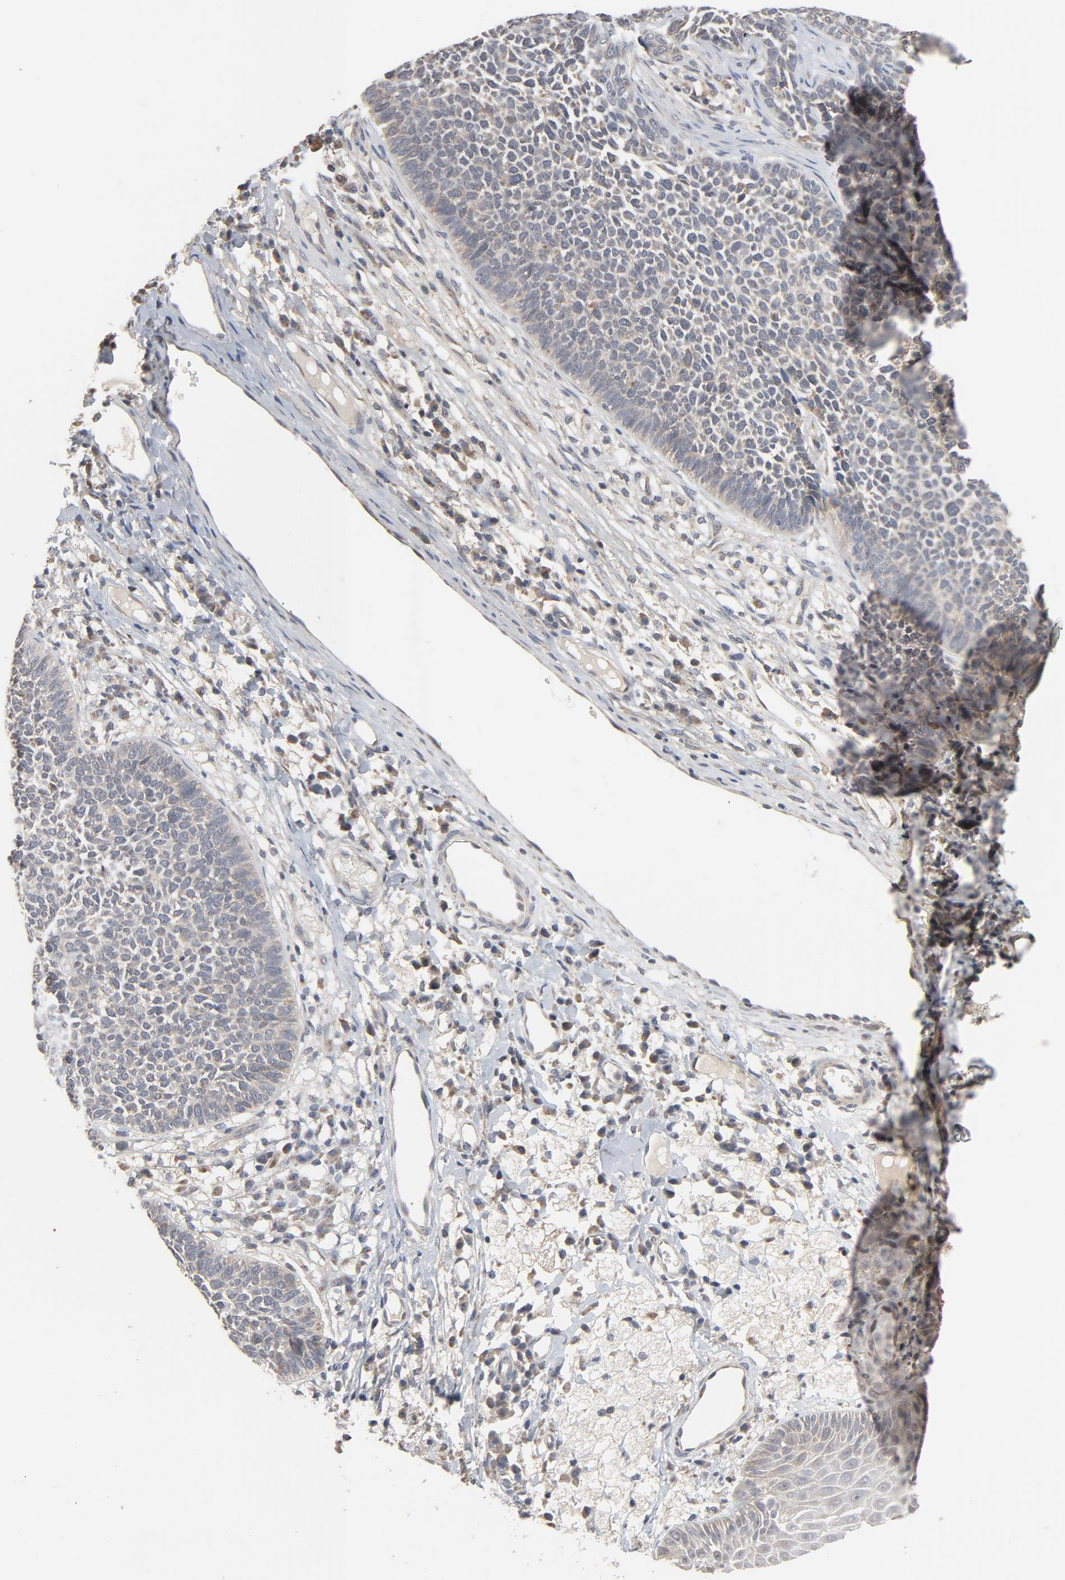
{"staining": {"intensity": "weak", "quantity": "25%-75%", "location": "cytoplasmic/membranous"}, "tissue": "skin cancer", "cell_type": "Tumor cells", "image_type": "cancer", "snomed": [{"axis": "morphology", "description": "Basal cell carcinoma"}, {"axis": "topography", "description": "Skin"}], "caption": "Skin basal cell carcinoma stained with DAB (3,3'-diaminobenzidine) IHC shows low levels of weak cytoplasmic/membranous positivity in approximately 25%-75% of tumor cells.", "gene": "C14orf119", "patient": {"sex": "female", "age": 84}}